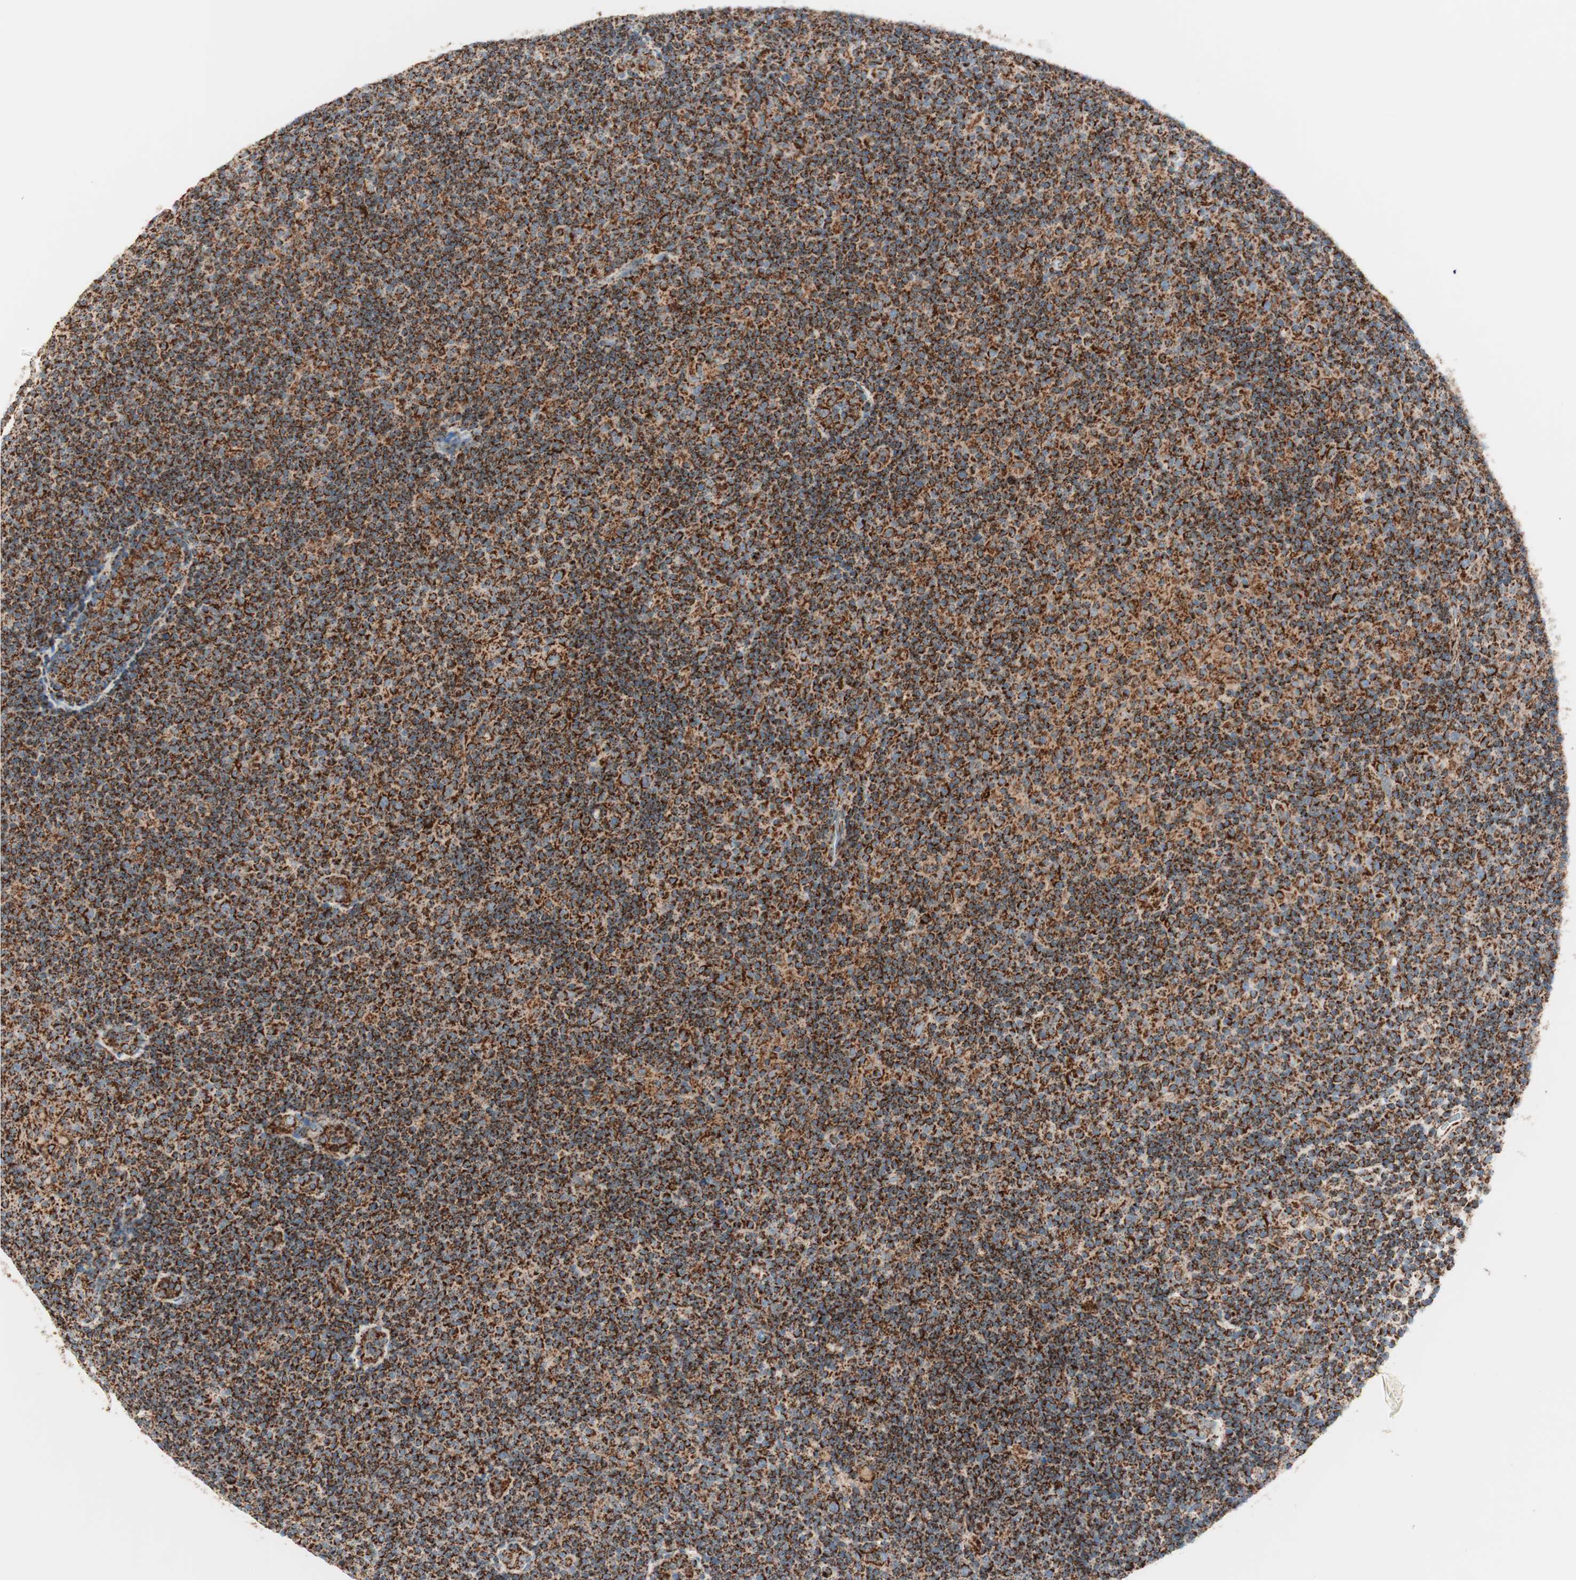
{"staining": {"intensity": "strong", "quantity": ">75%", "location": "cytoplasmic/membranous"}, "tissue": "lymphoma", "cell_type": "Tumor cells", "image_type": "cancer", "snomed": [{"axis": "morphology", "description": "Malignant lymphoma, non-Hodgkin's type, Low grade"}, {"axis": "topography", "description": "Lymph node"}], "caption": "Immunohistochemistry (DAB) staining of lymphoma reveals strong cytoplasmic/membranous protein positivity in approximately >75% of tumor cells.", "gene": "TOMM22", "patient": {"sex": "male", "age": 83}}